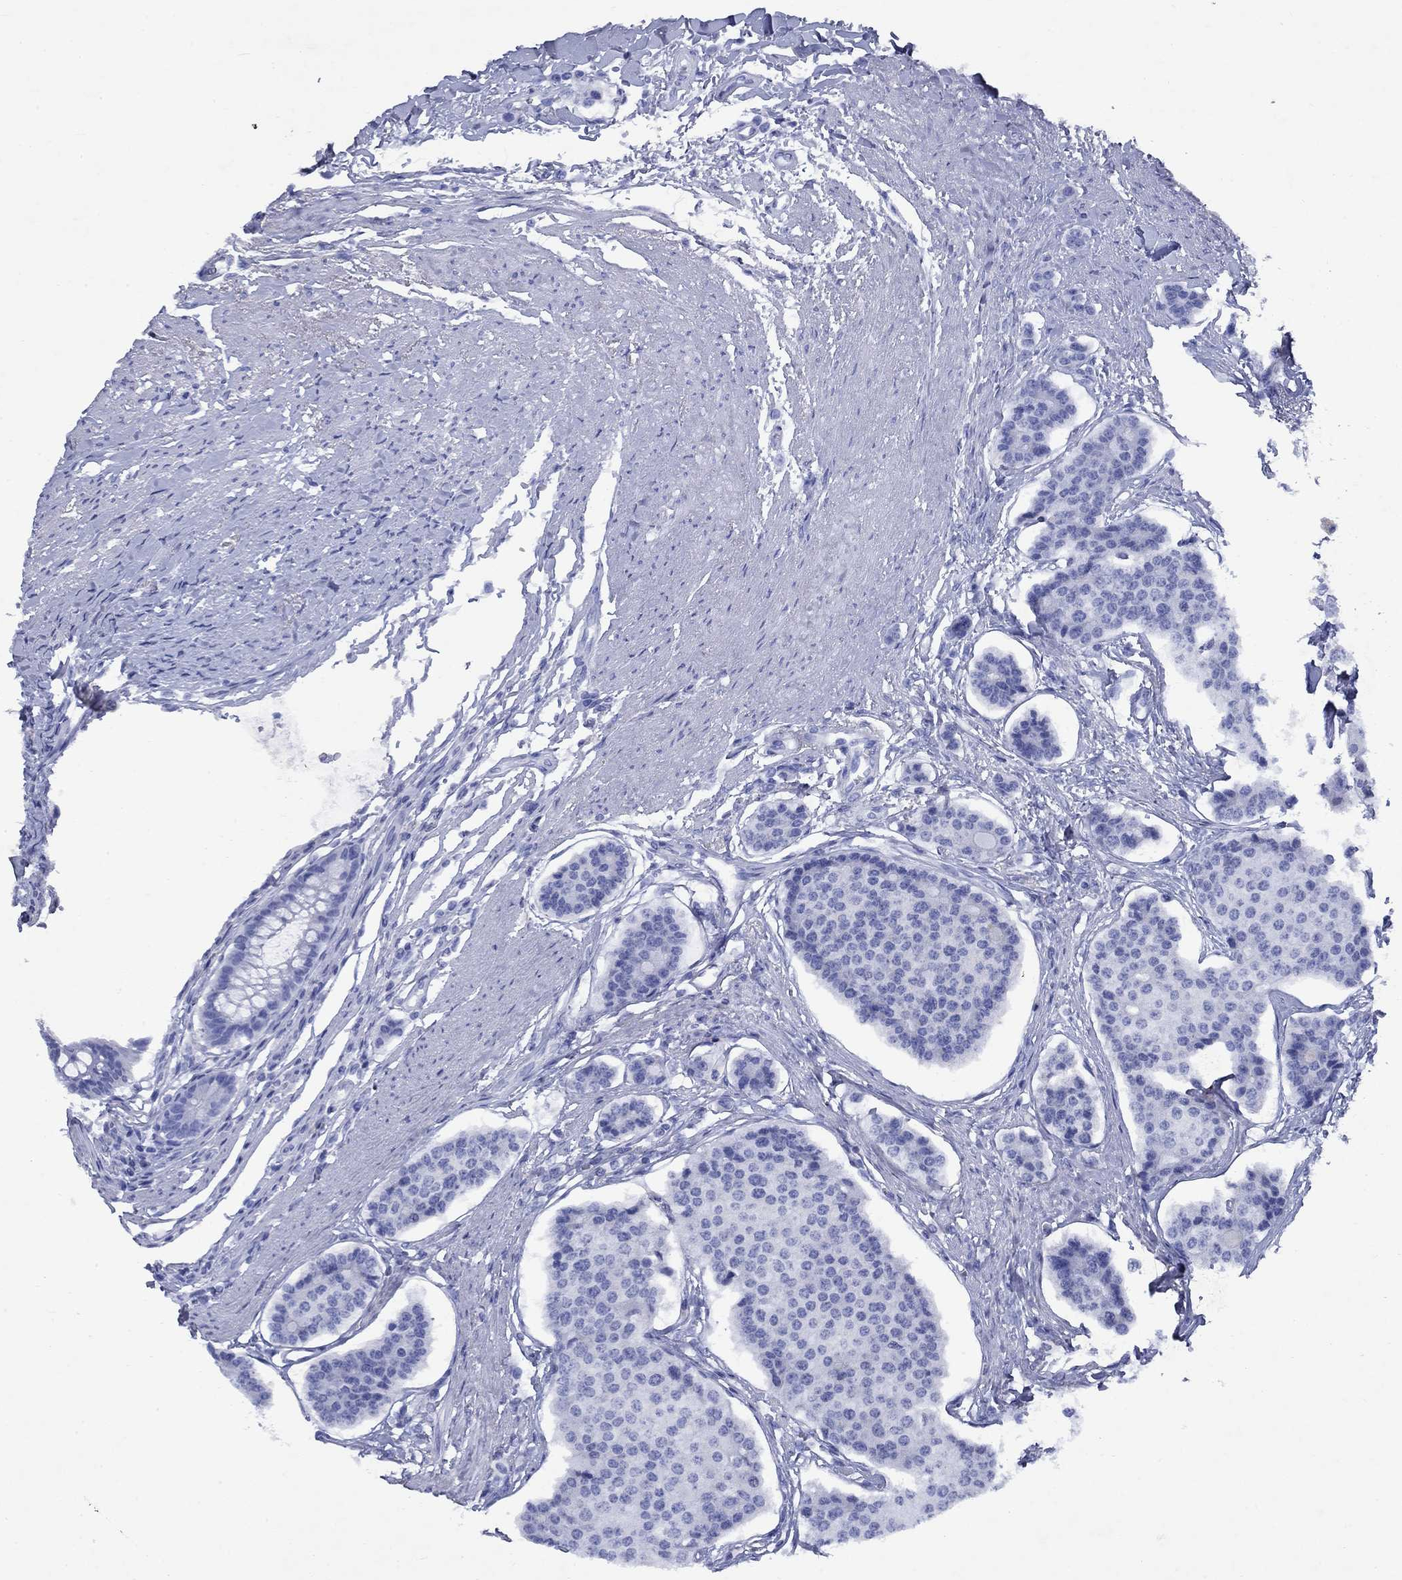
{"staining": {"intensity": "negative", "quantity": "none", "location": "none"}, "tissue": "carcinoid", "cell_type": "Tumor cells", "image_type": "cancer", "snomed": [{"axis": "morphology", "description": "Carcinoid, malignant, NOS"}, {"axis": "topography", "description": "Small intestine"}], "caption": "There is no significant expression in tumor cells of carcinoid.", "gene": "STAB2", "patient": {"sex": "female", "age": 65}}